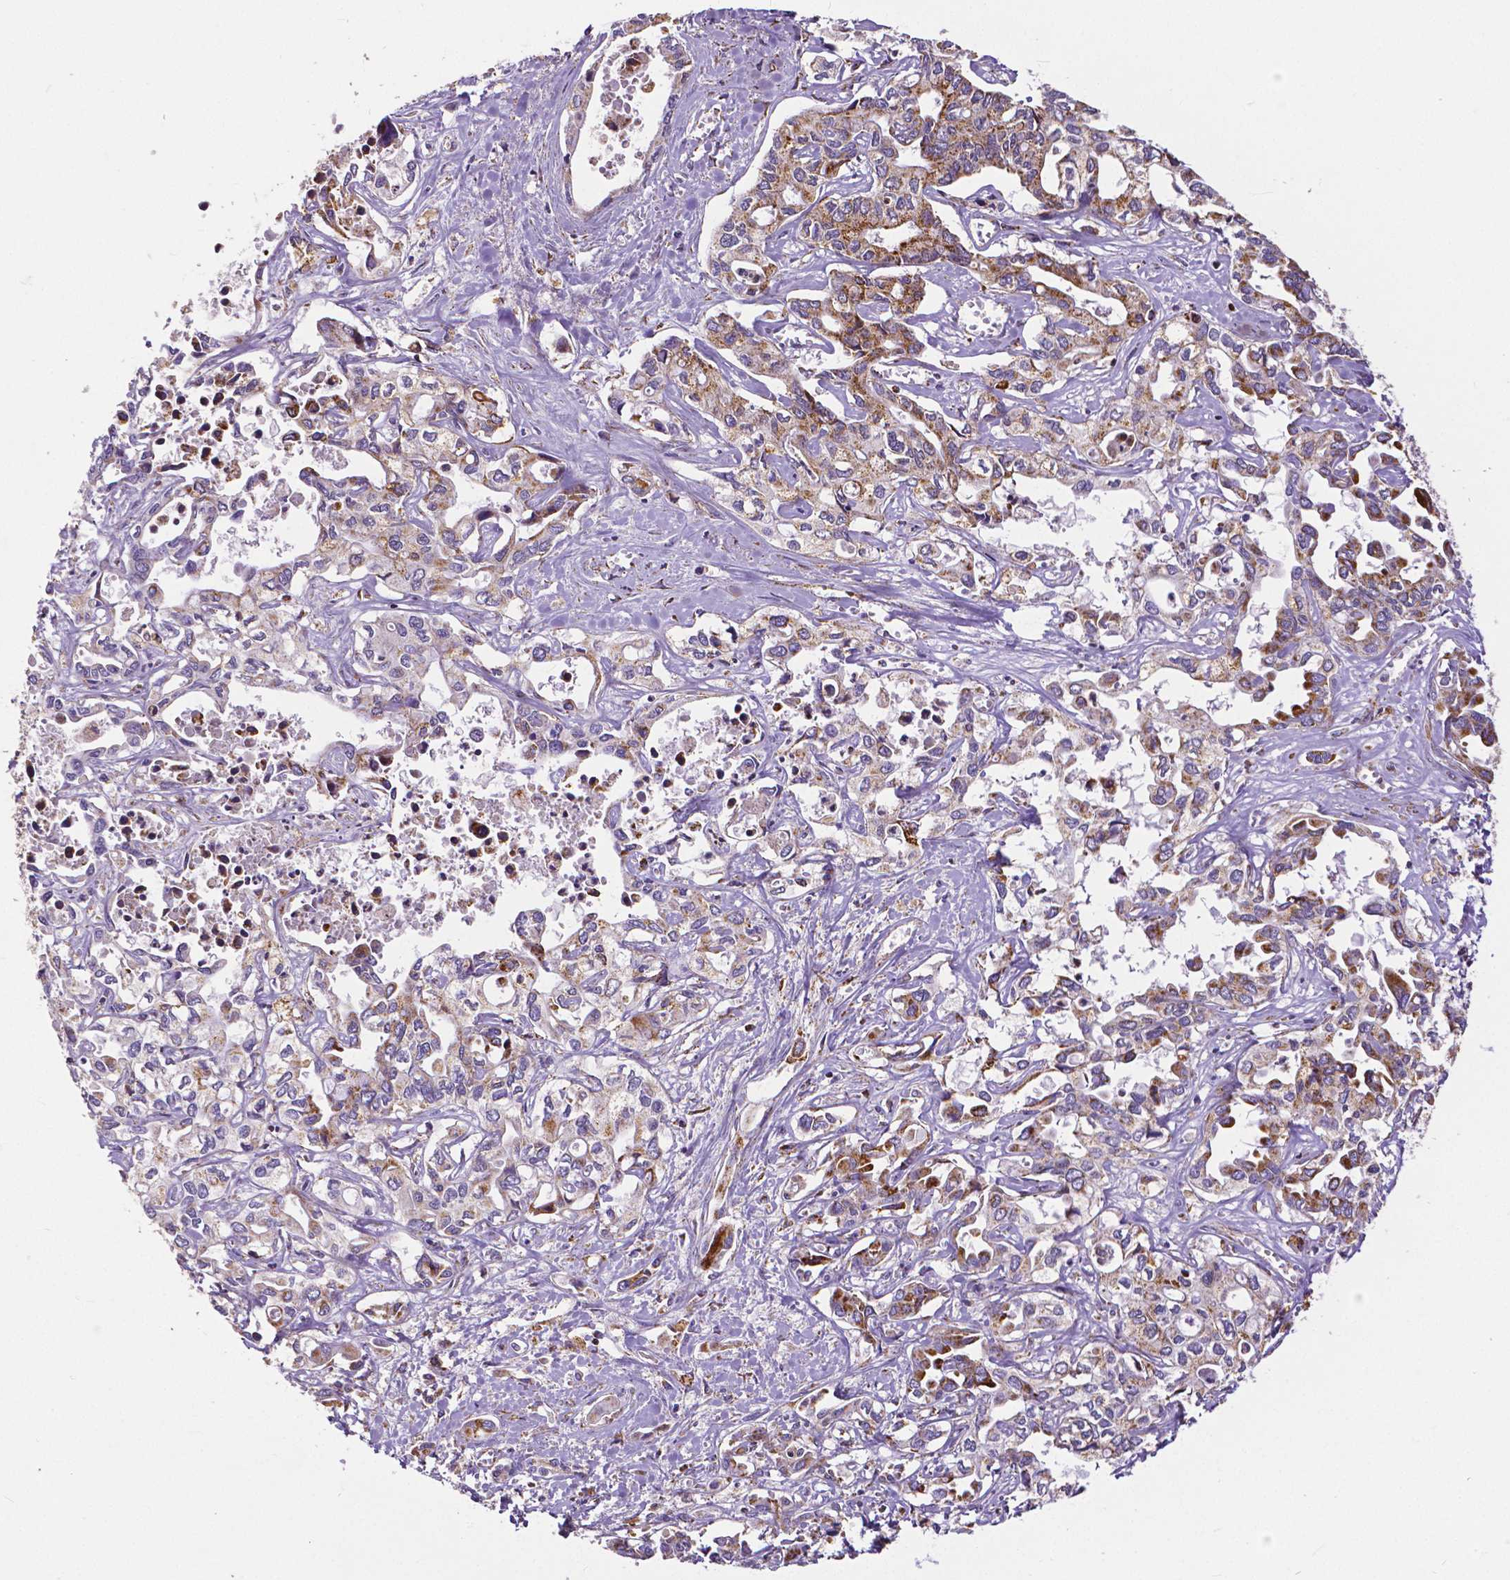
{"staining": {"intensity": "moderate", "quantity": ">75%", "location": "cytoplasmic/membranous"}, "tissue": "liver cancer", "cell_type": "Tumor cells", "image_type": "cancer", "snomed": [{"axis": "morphology", "description": "Cholangiocarcinoma"}, {"axis": "topography", "description": "Liver"}], "caption": "Protein expression analysis of liver cancer (cholangiocarcinoma) reveals moderate cytoplasmic/membranous staining in about >75% of tumor cells.", "gene": "MACC1", "patient": {"sex": "female", "age": 64}}